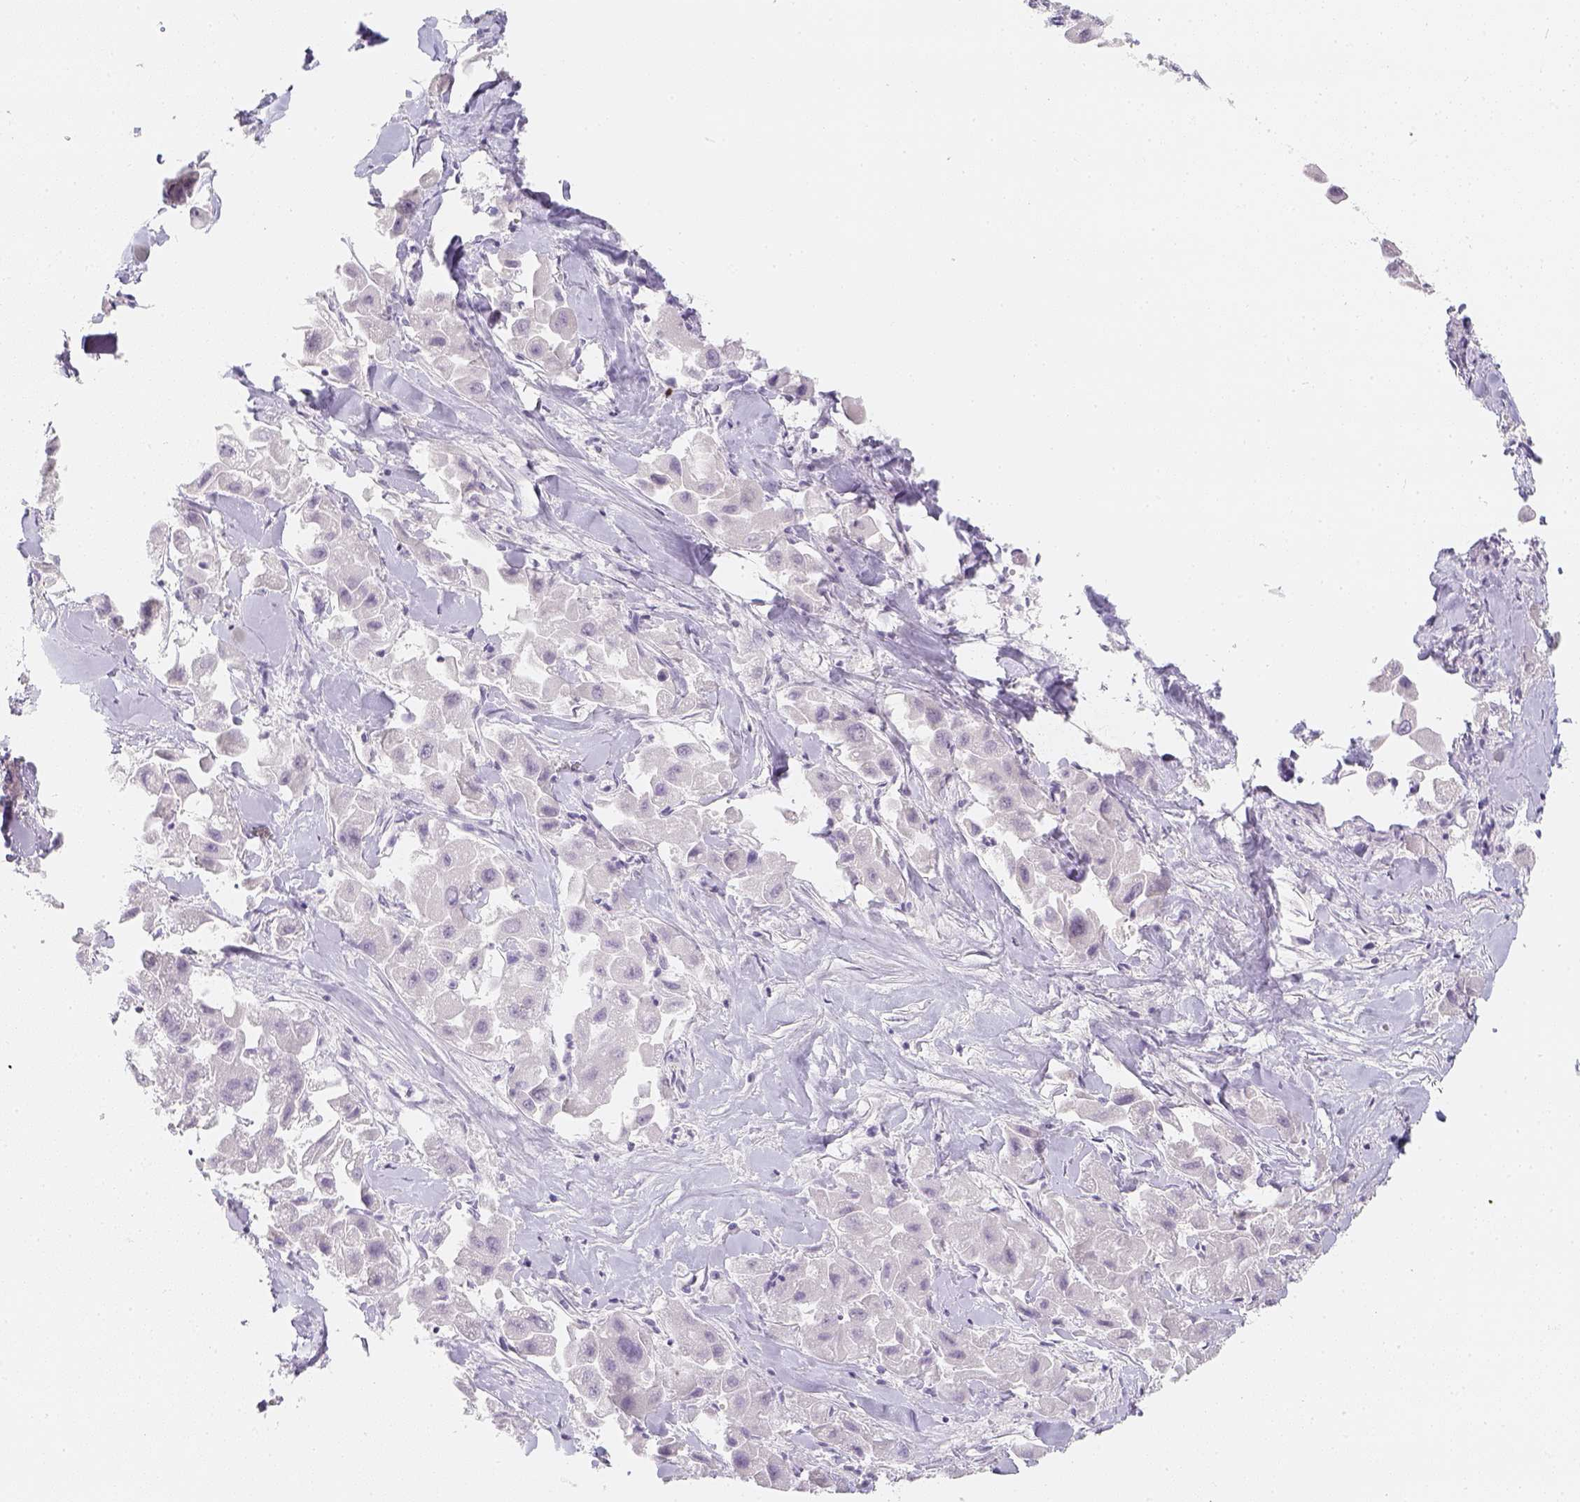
{"staining": {"intensity": "negative", "quantity": "none", "location": "none"}, "tissue": "liver cancer", "cell_type": "Tumor cells", "image_type": "cancer", "snomed": [{"axis": "morphology", "description": "Carcinoma, Hepatocellular, NOS"}, {"axis": "topography", "description": "Liver"}], "caption": "The micrograph reveals no significant positivity in tumor cells of hepatocellular carcinoma (liver).", "gene": "SLC18A1", "patient": {"sex": "male", "age": 24}}